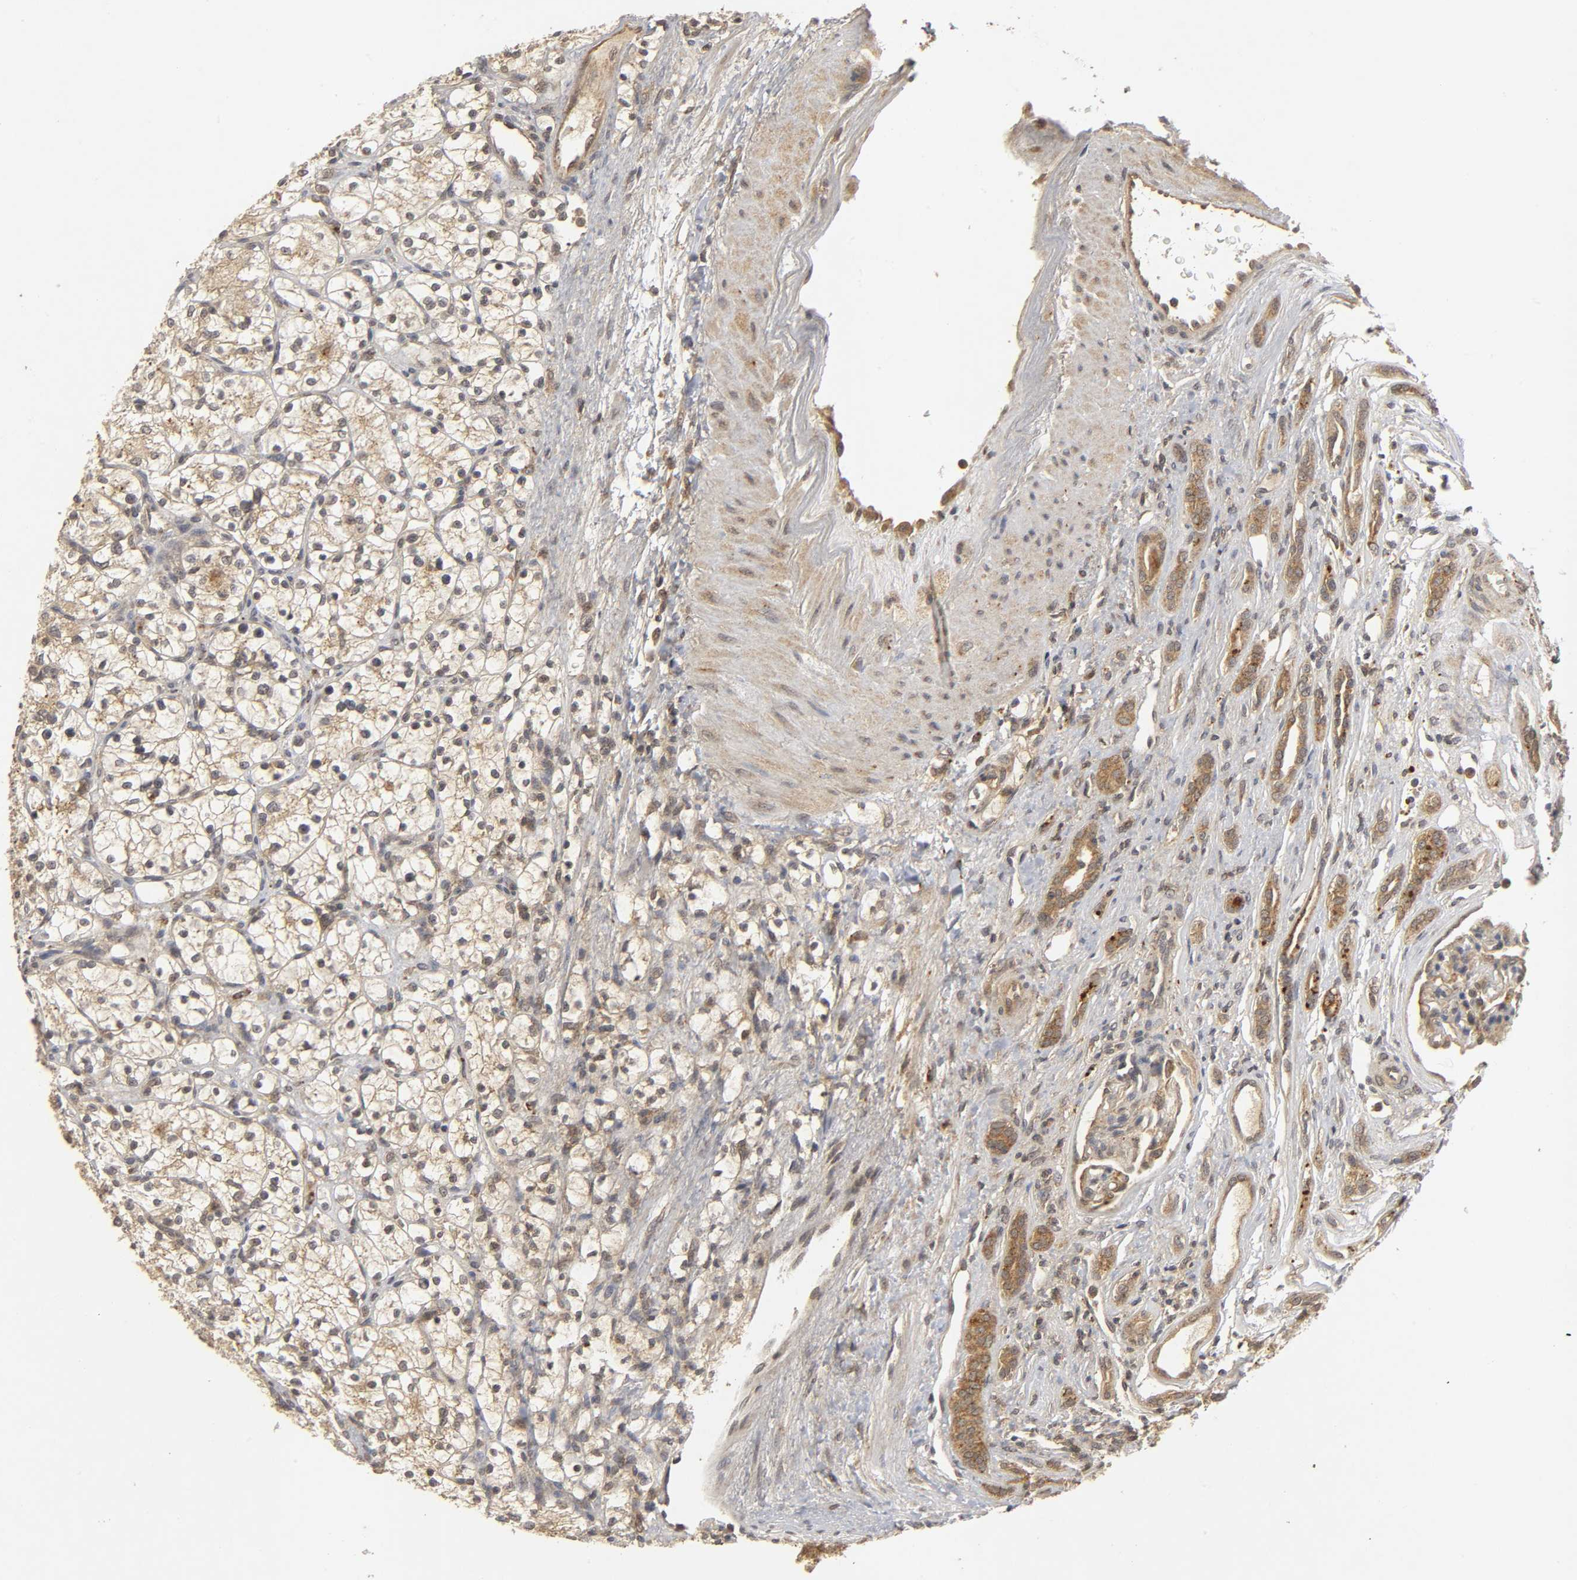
{"staining": {"intensity": "weak", "quantity": "25%-75%", "location": "cytoplasmic/membranous"}, "tissue": "renal cancer", "cell_type": "Tumor cells", "image_type": "cancer", "snomed": [{"axis": "morphology", "description": "Adenocarcinoma, NOS"}, {"axis": "topography", "description": "Kidney"}], "caption": "A photomicrograph of human adenocarcinoma (renal) stained for a protein shows weak cytoplasmic/membranous brown staining in tumor cells.", "gene": "TRAF6", "patient": {"sex": "female", "age": 60}}